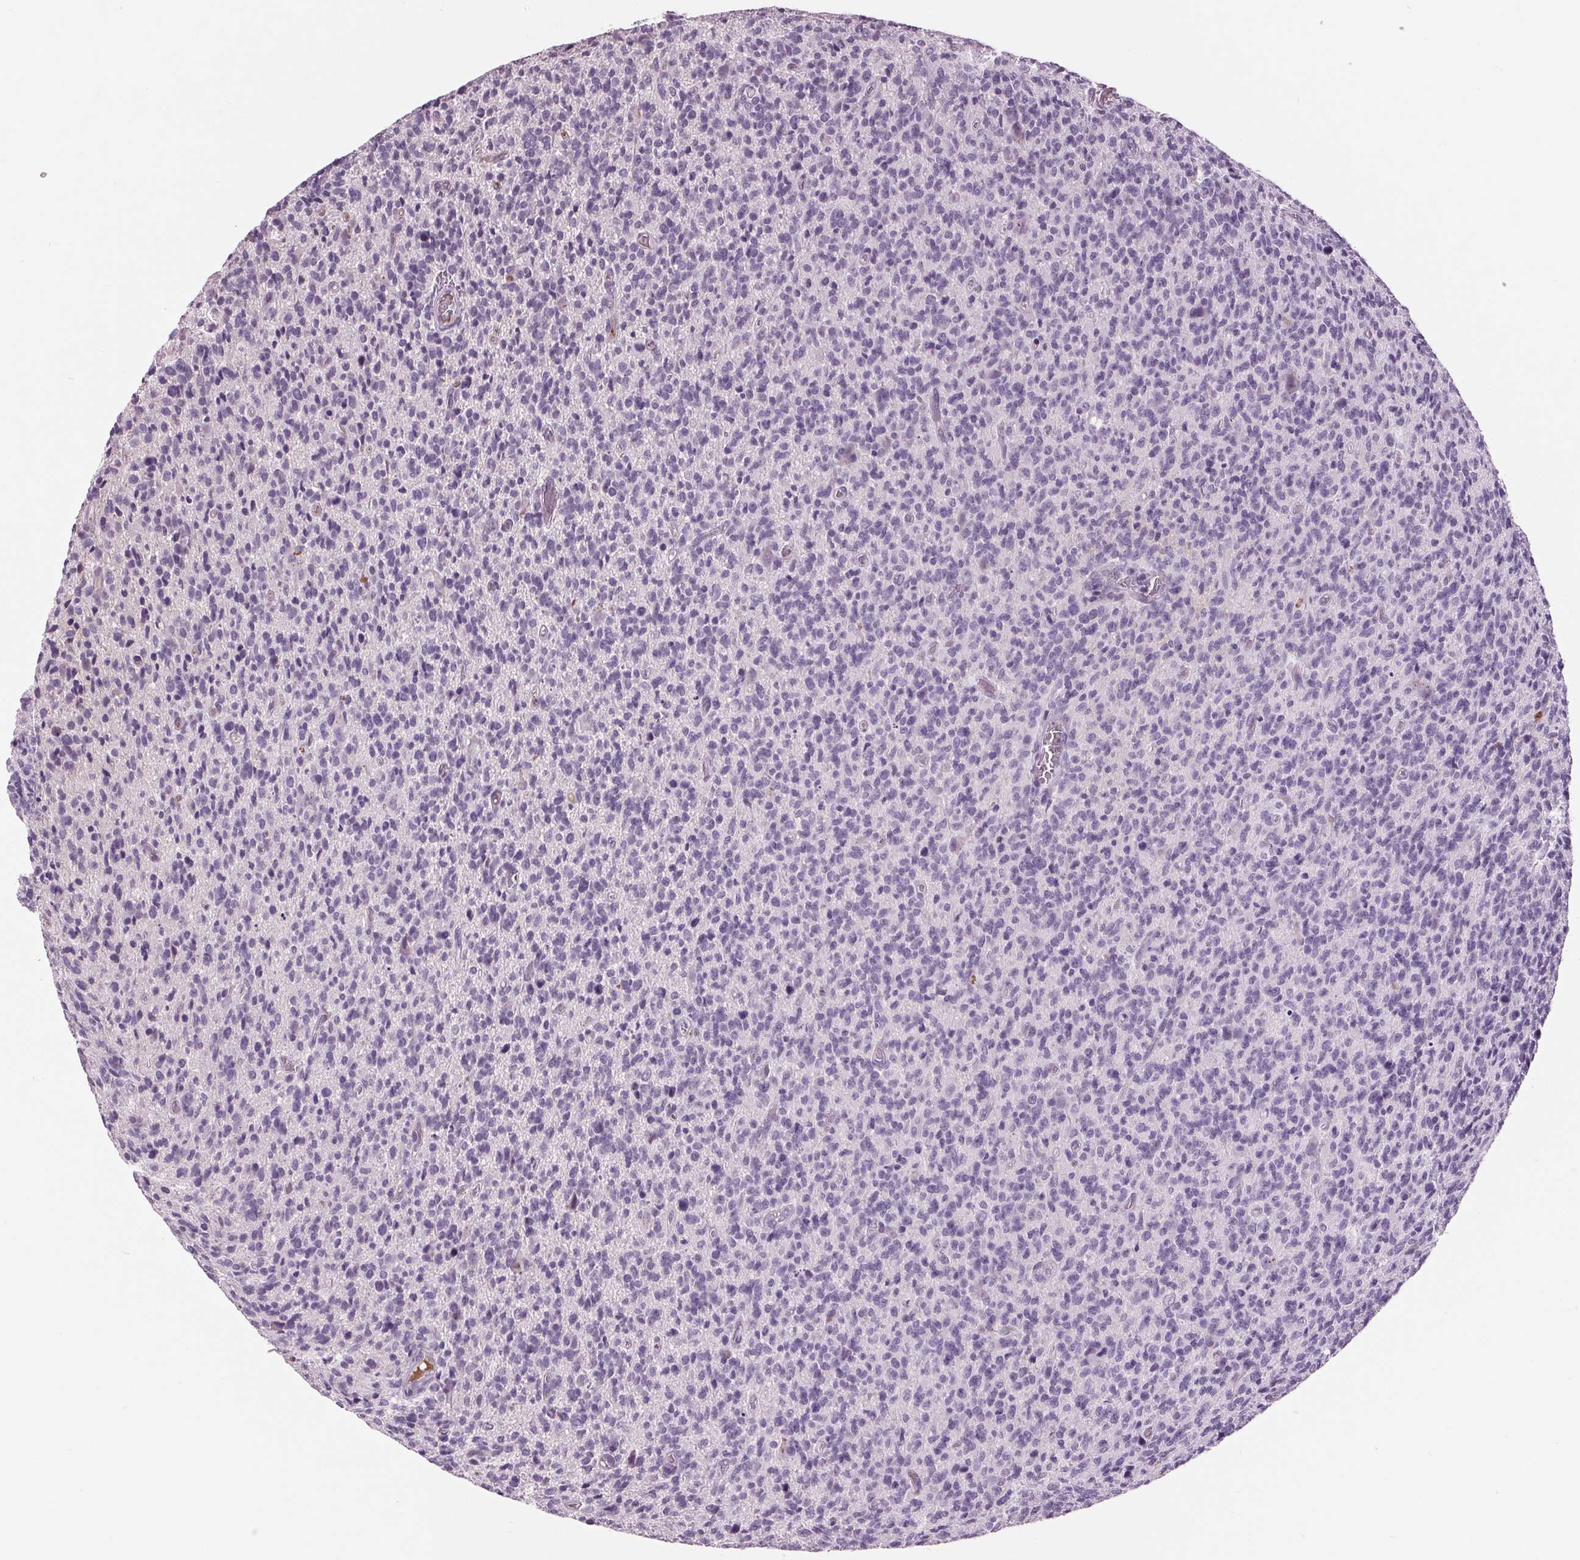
{"staining": {"intensity": "negative", "quantity": "none", "location": "none"}, "tissue": "glioma", "cell_type": "Tumor cells", "image_type": "cancer", "snomed": [{"axis": "morphology", "description": "Glioma, malignant, High grade"}, {"axis": "topography", "description": "Brain"}], "caption": "Histopathology image shows no protein expression in tumor cells of high-grade glioma (malignant) tissue.", "gene": "C6", "patient": {"sex": "male", "age": 76}}